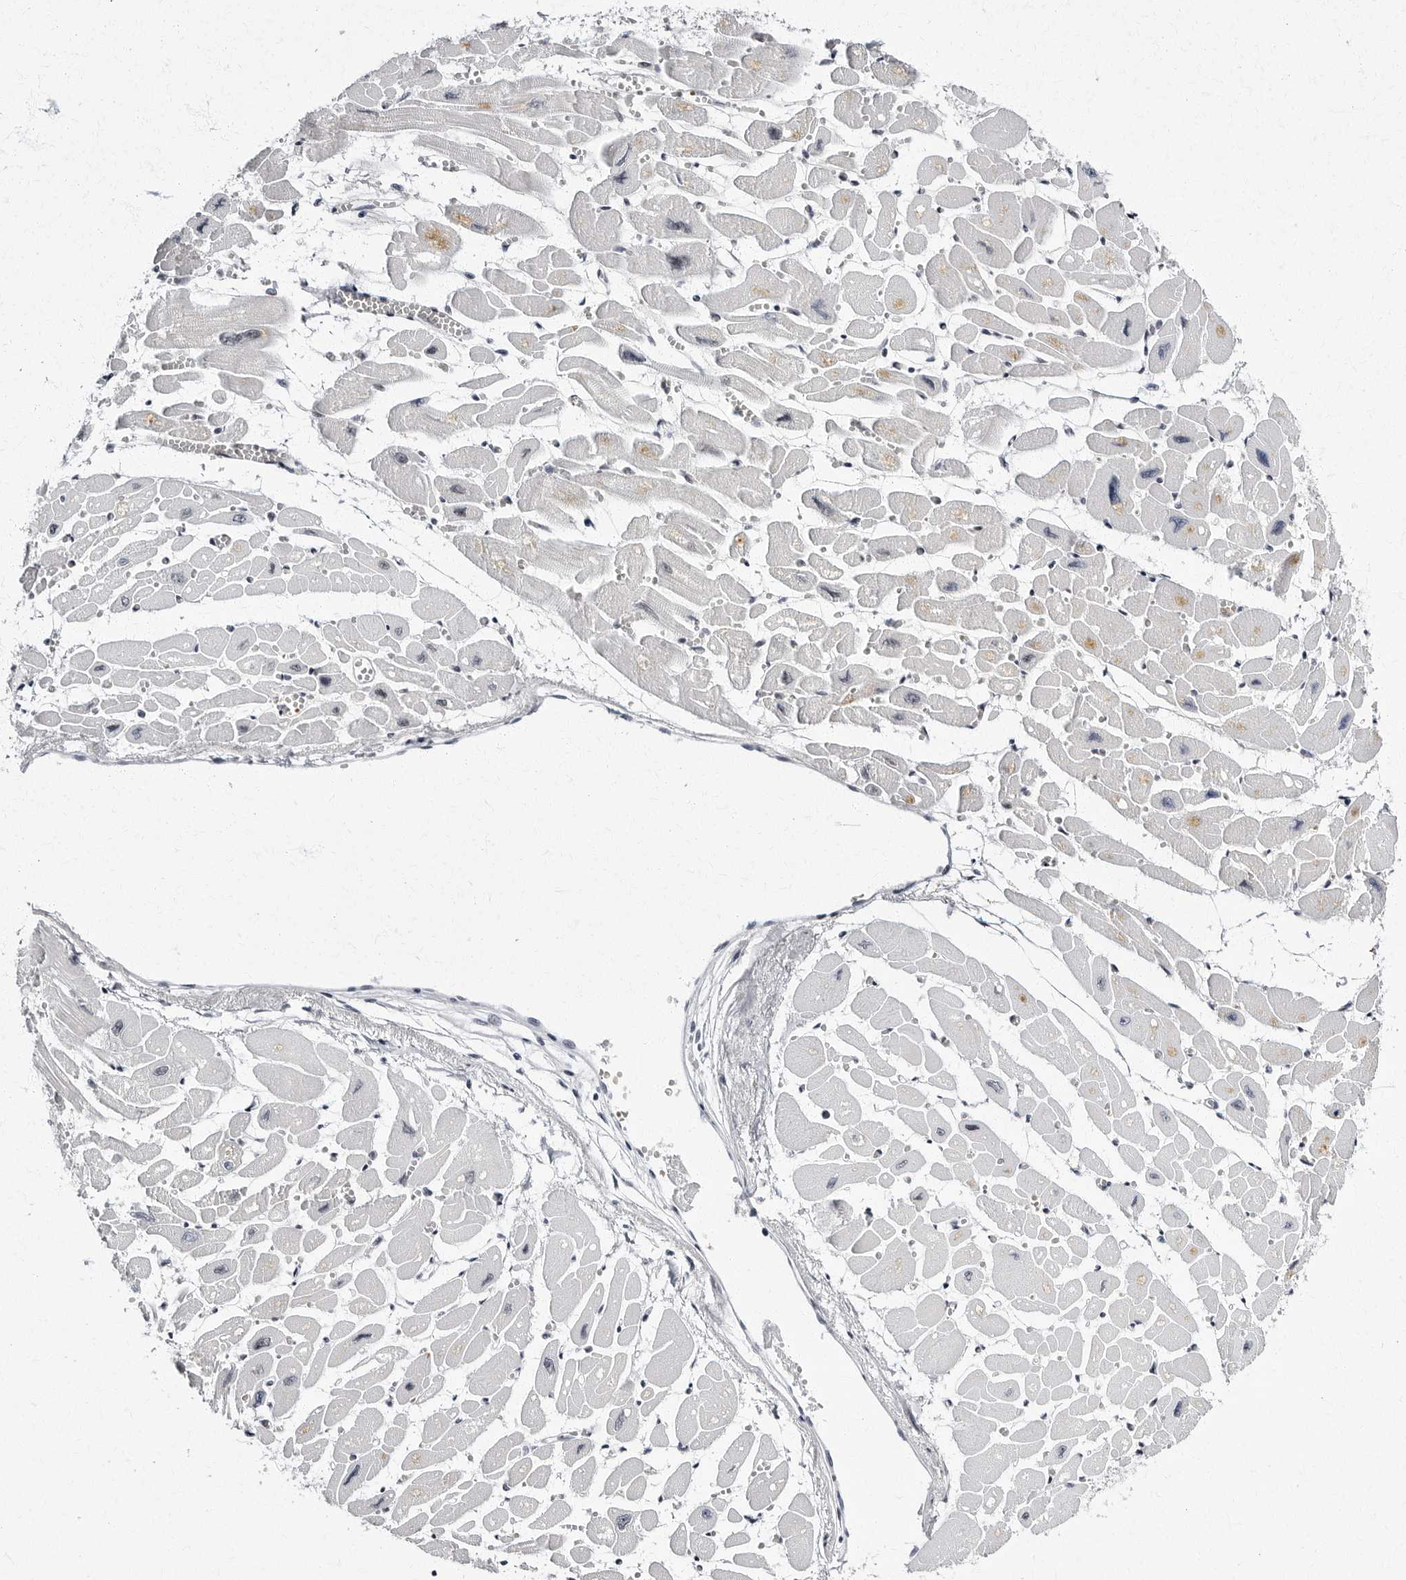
{"staining": {"intensity": "moderate", "quantity": "<25%", "location": "cytoplasmic/membranous,nuclear"}, "tissue": "heart muscle", "cell_type": "Cardiomyocytes", "image_type": "normal", "snomed": [{"axis": "morphology", "description": "Normal tissue, NOS"}, {"axis": "topography", "description": "Heart"}], "caption": "Immunohistochemical staining of normal human heart muscle exhibits low levels of moderate cytoplasmic/membranous,nuclear staining in approximately <25% of cardiomyocytes.", "gene": "VEZF1", "patient": {"sex": "female", "age": 54}}